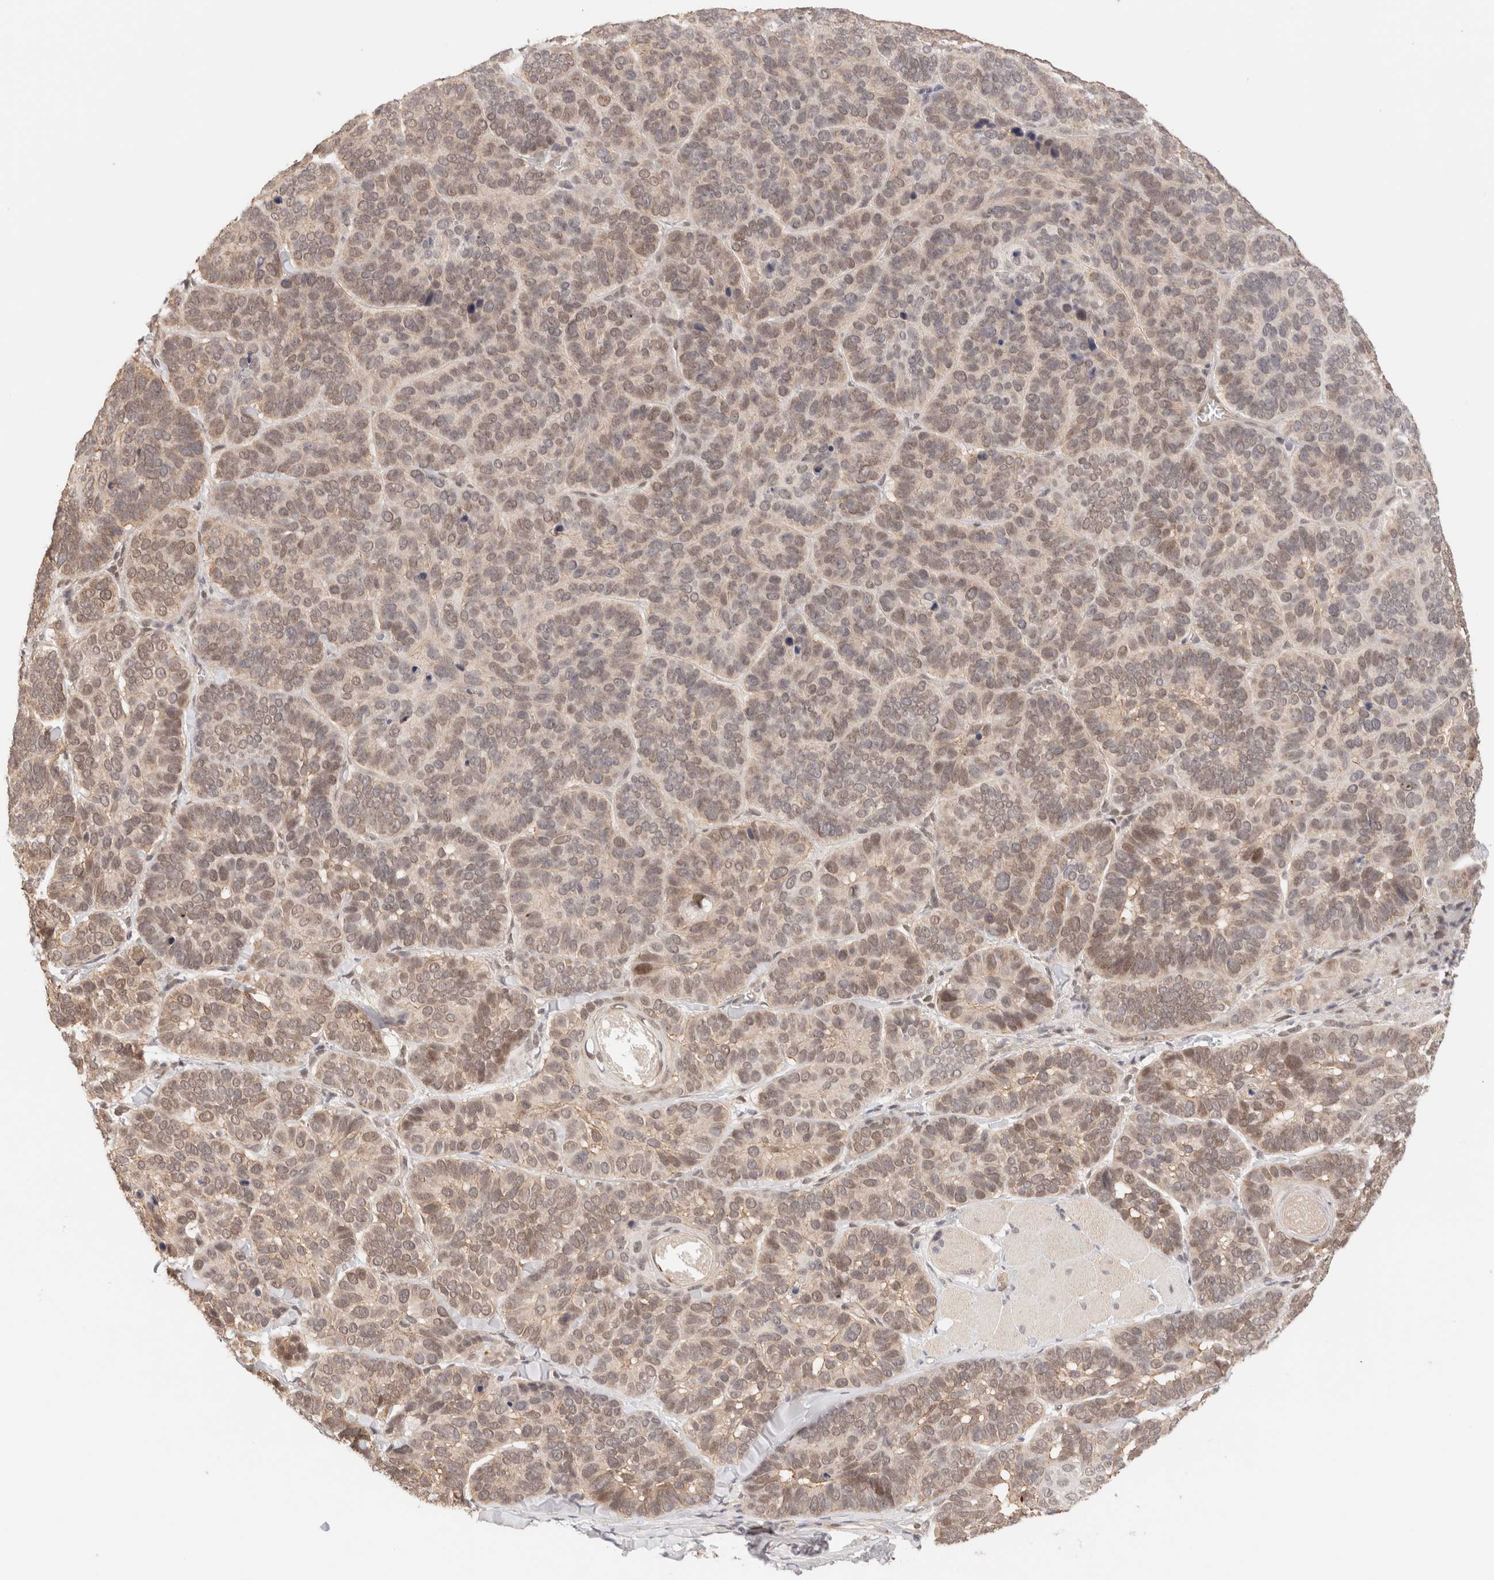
{"staining": {"intensity": "weak", "quantity": "25%-75%", "location": "nuclear"}, "tissue": "skin cancer", "cell_type": "Tumor cells", "image_type": "cancer", "snomed": [{"axis": "morphology", "description": "Basal cell carcinoma"}, {"axis": "topography", "description": "Skin"}], "caption": "There is low levels of weak nuclear positivity in tumor cells of skin basal cell carcinoma, as demonstrated by immunohistochemical staining (brown color).", "gene": "BRPF3", "patient": {"sex": "male", "age": 62}}